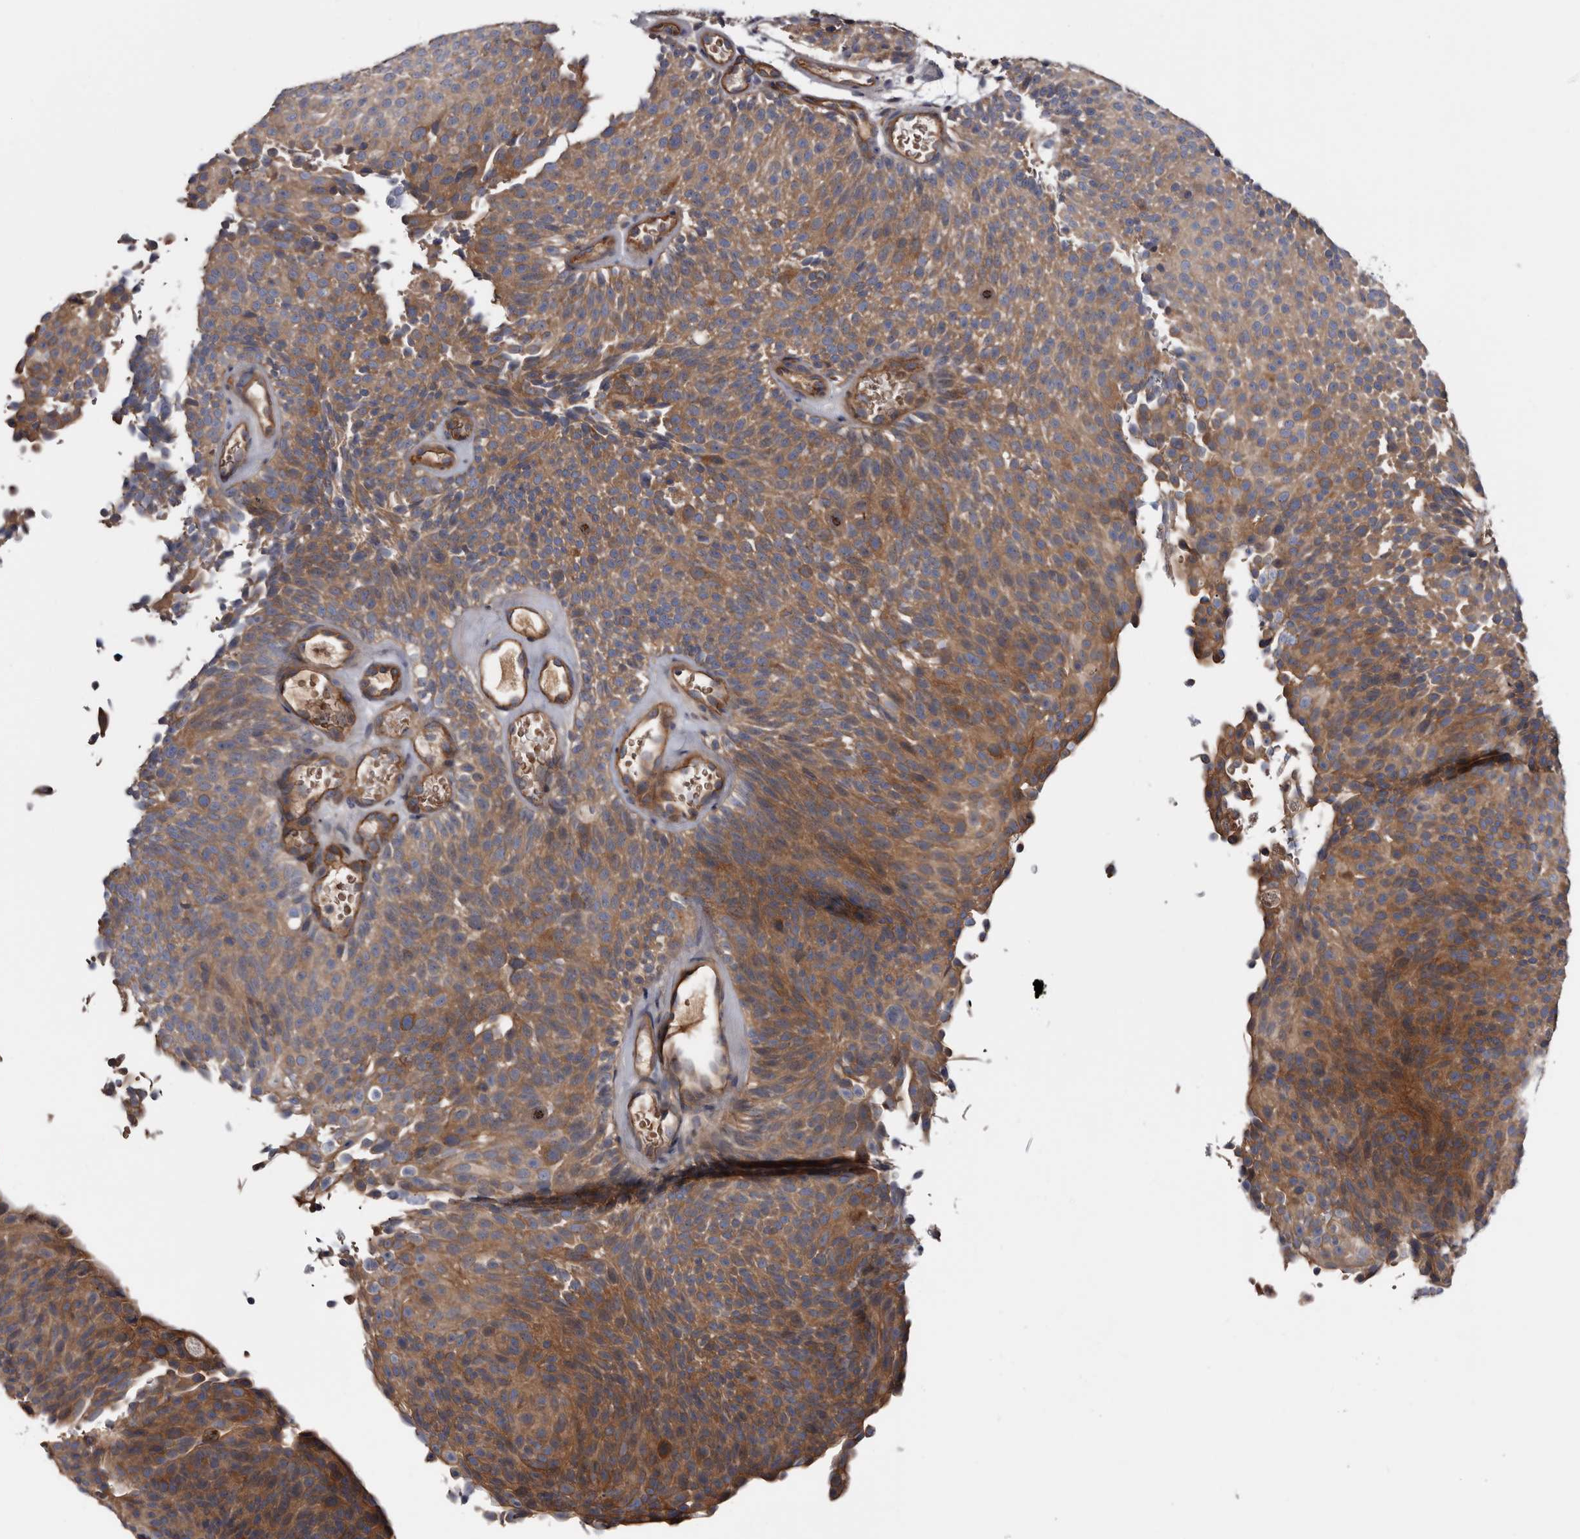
{"staining": {"intensity": "moderate", "quantity": ">75%", "location": "cytoplasmic/membranous"}, "tissue": "urothelial cancer", "cell_type": "Tumor cells", "image_type": "cancer", "snomed": [{"axis": "morphology", "description": "Urothelial carcinoma, Low grade"}, {"axis": "topography", "description": "Urinary bladder"}], "caption": "IHC histopathology image of human urothelial cancer stained for a protein (brown), which shows medium levels of moderate cytoplasmic/membranous staining in about >75% of tumor cells.", "gene": "TSPAN17", "patient": {"sex": "male", "age": 78}}